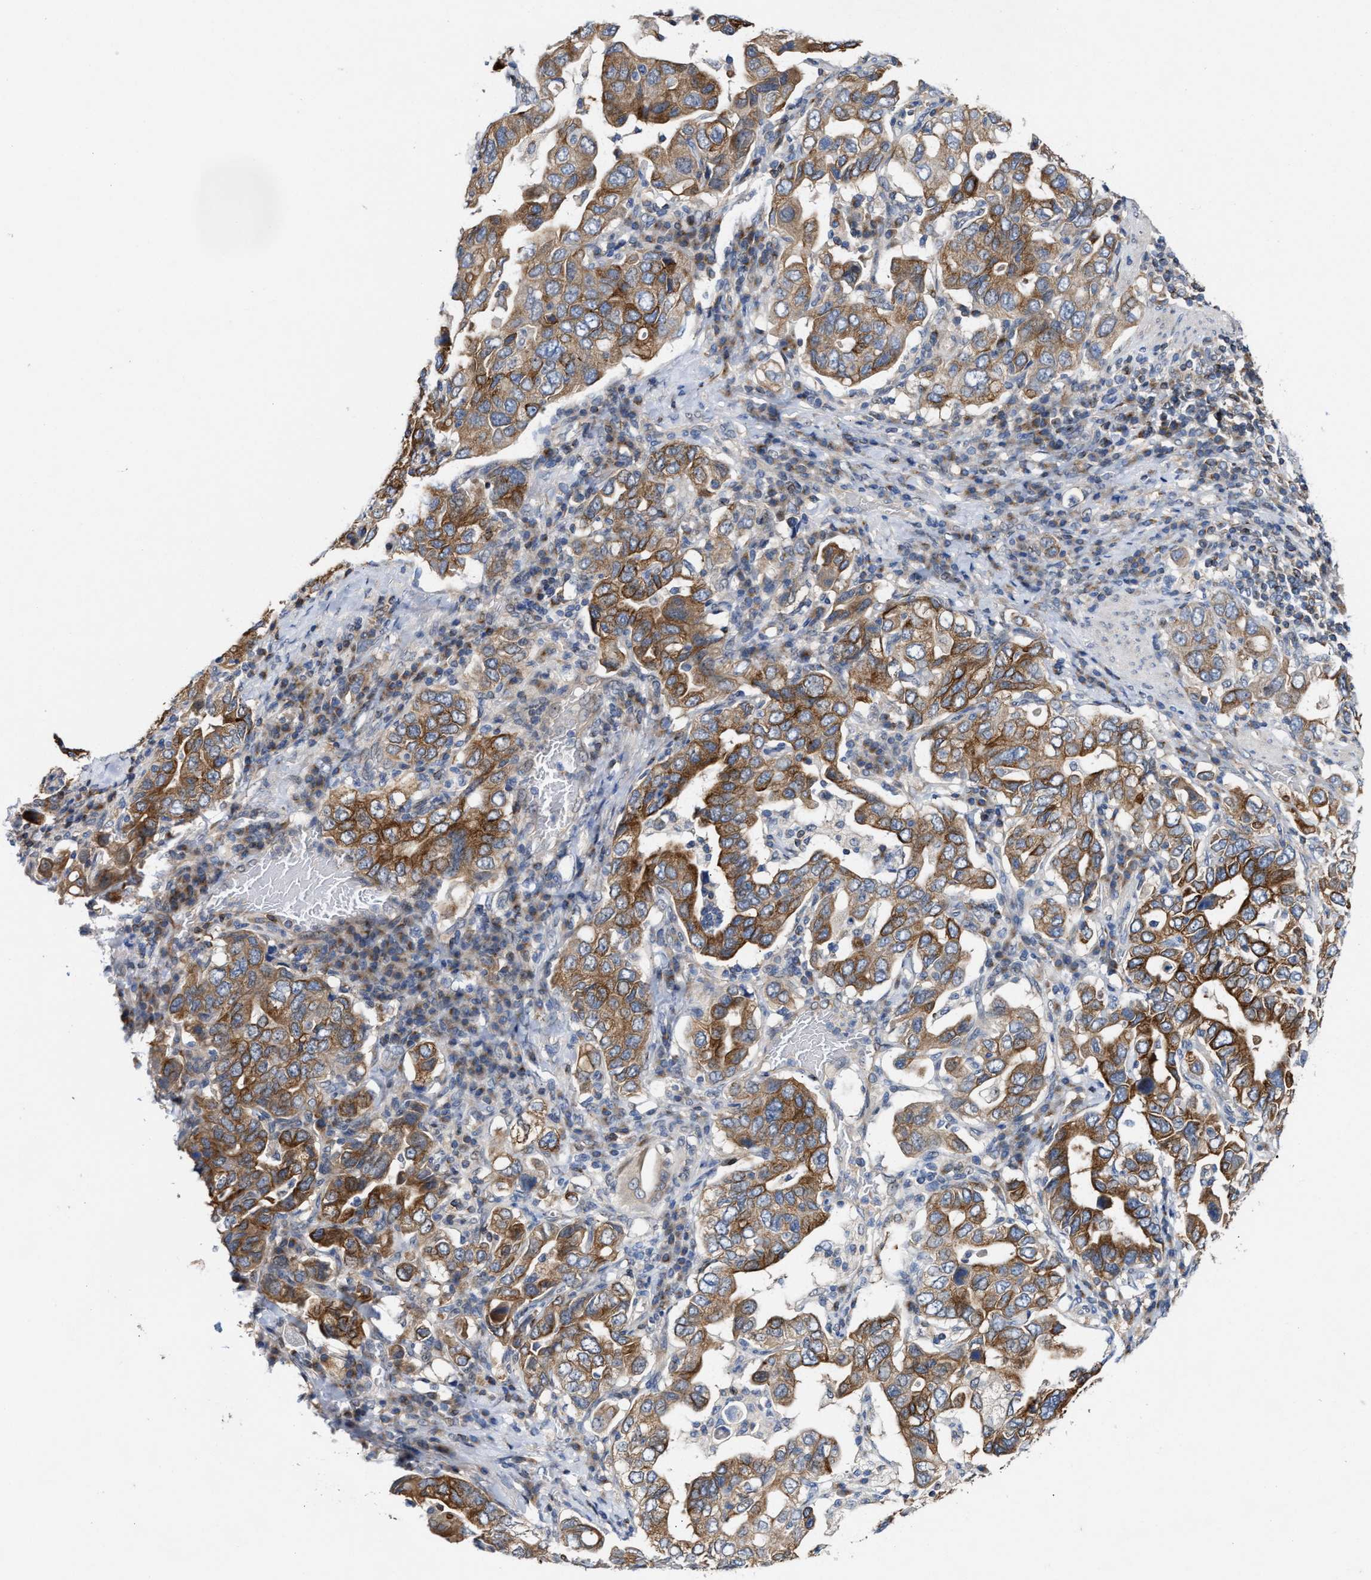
{"staining": {"intensity": "moderate", "quantity": ">75%", "location": "cytoplasmic/membranous"}, "tissue": "stomach cancer", "cell_type": "Tumor cells", "image_type": "cancer", "snomed": [{"axis": "morphology", "description": "Adenocarcinoma, NOS"}, {"axis": "topography", "description": "Stomach, upper"}], "caption": "This image demonstrates immunohistochemistry (IHC) staining of human stomach cancer, with medium moderate cytoplasmic/membranous positivity in approximately >75% of tumor cells.", "gene": "BBLN", "patient": {"sex": "male", "age": 62}}